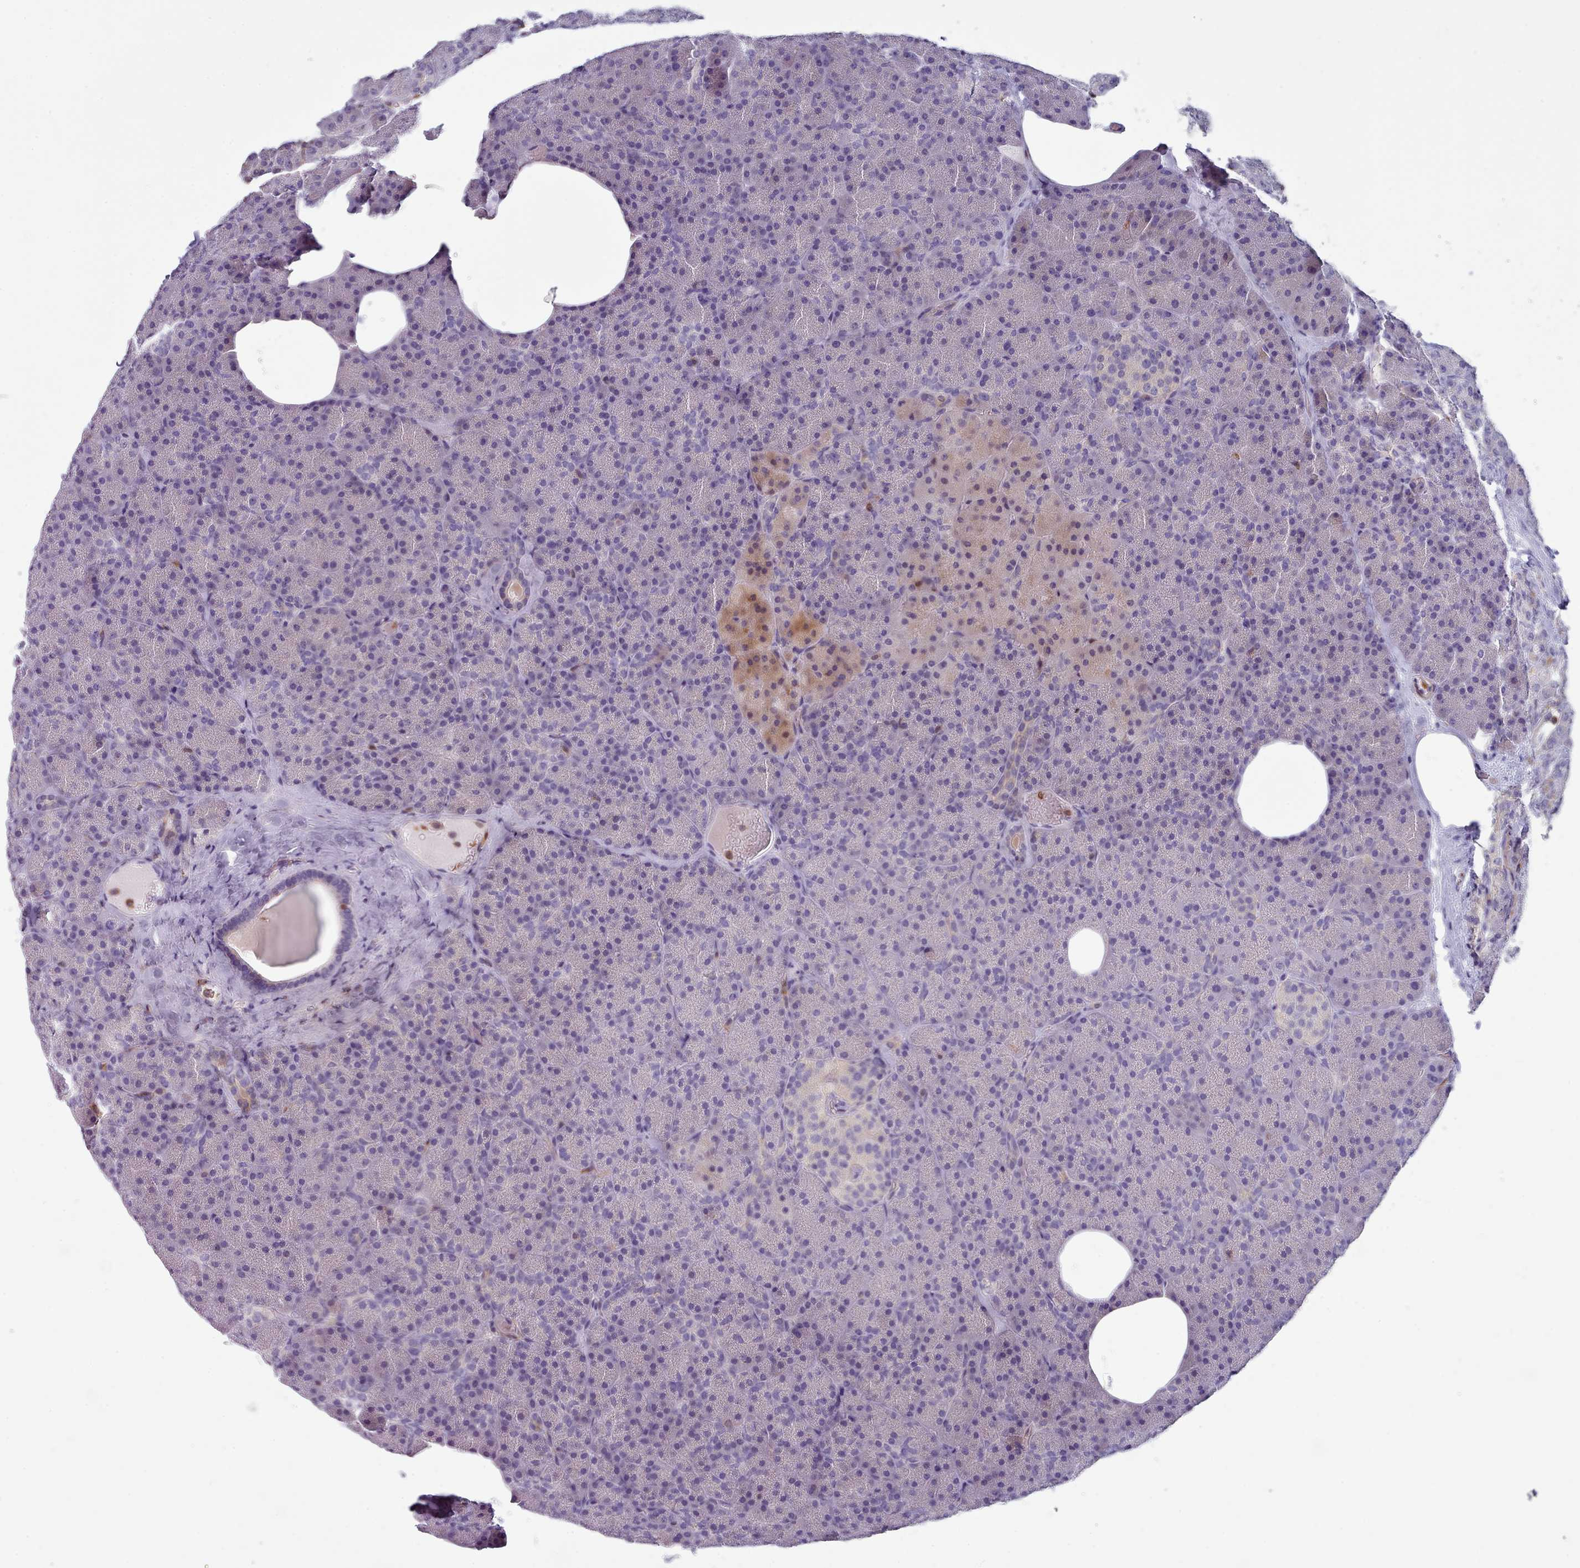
{"staining": {"intensity": "weak", "quantity": "<25%", "location": "cytoplasmic/membranous"}, "tissue": "pancreas", "cell_type": "Exocrine glandular cells", "image_type": "normal", "snomed": [{"axis": "morphology", "description": "Normal tissue, NOS"}, {"axis": "morphology", "description": "Carcinoid, malignant, NOS"}, {"axis": "topography", "description": "Pancreas"}], "caption": "The histopathology image reveals no significant staining in exocrine glandular cells of pancreas. (DAB immunohistochemistry visualized using brightfield microscopy, high magnification).", "gene": "RAC1", "patient": {"sex": "female", "age": 35}}